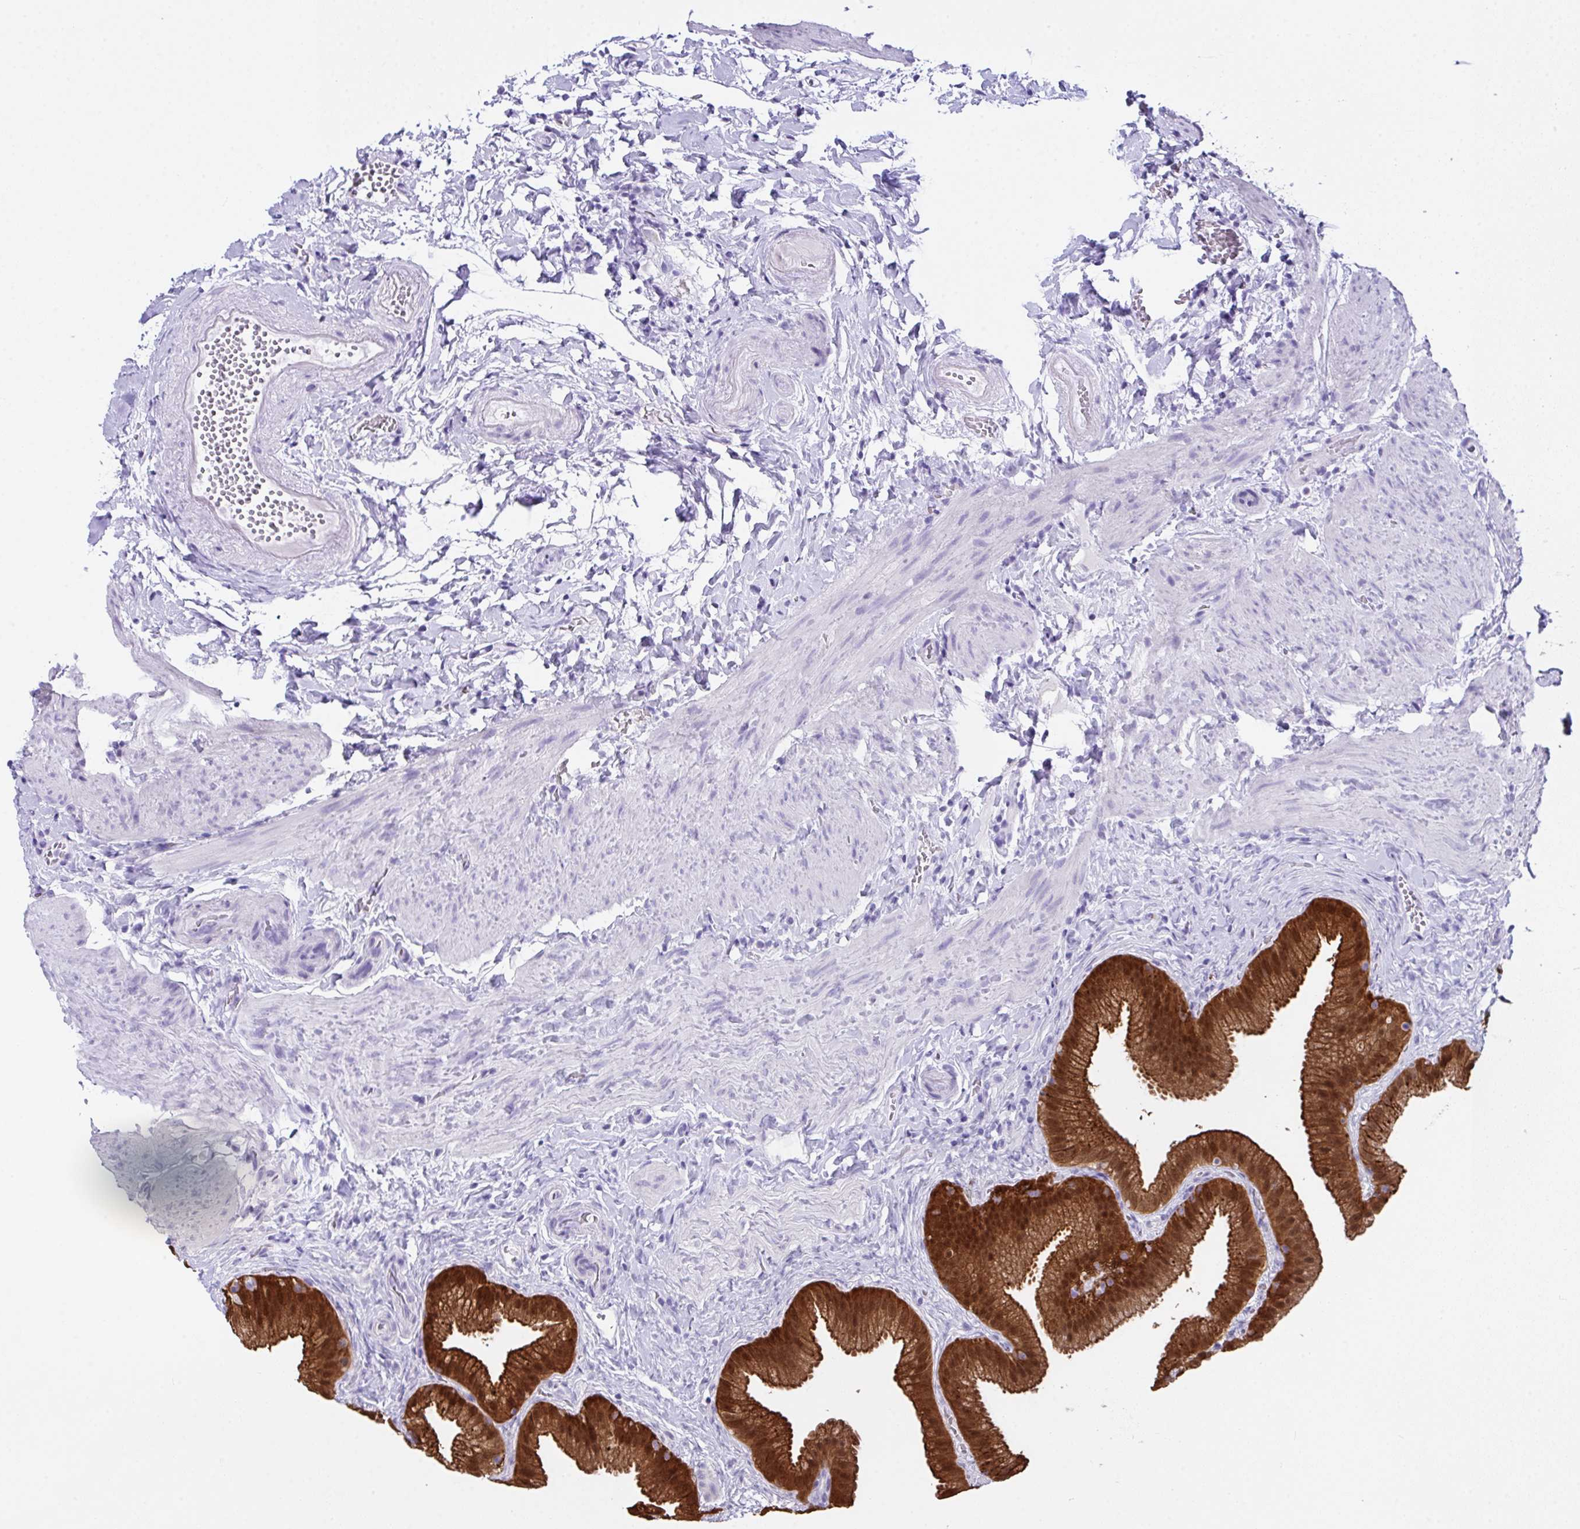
{"staining": {"intensity": "strong", "quantity": ">75%", "location": "cytoplasmic/membranous"}, "tissue": "gallbladder", "cell_type": "Glandular cells", "image_type": "normal", "snomed": [{"axis": "morphology", "description": "Normal tissue, NOS"}, {"axis": "topography", "description": "Gallbladder"}], "caption": "Brown immunohistochemical staining in unremarkable gallbladder reveals strong cytoplasmic/membranous expression in approximately >75% of glandular cells.", "gene": "LGALS4", "patient": {"sex": "female", "age": 63}}